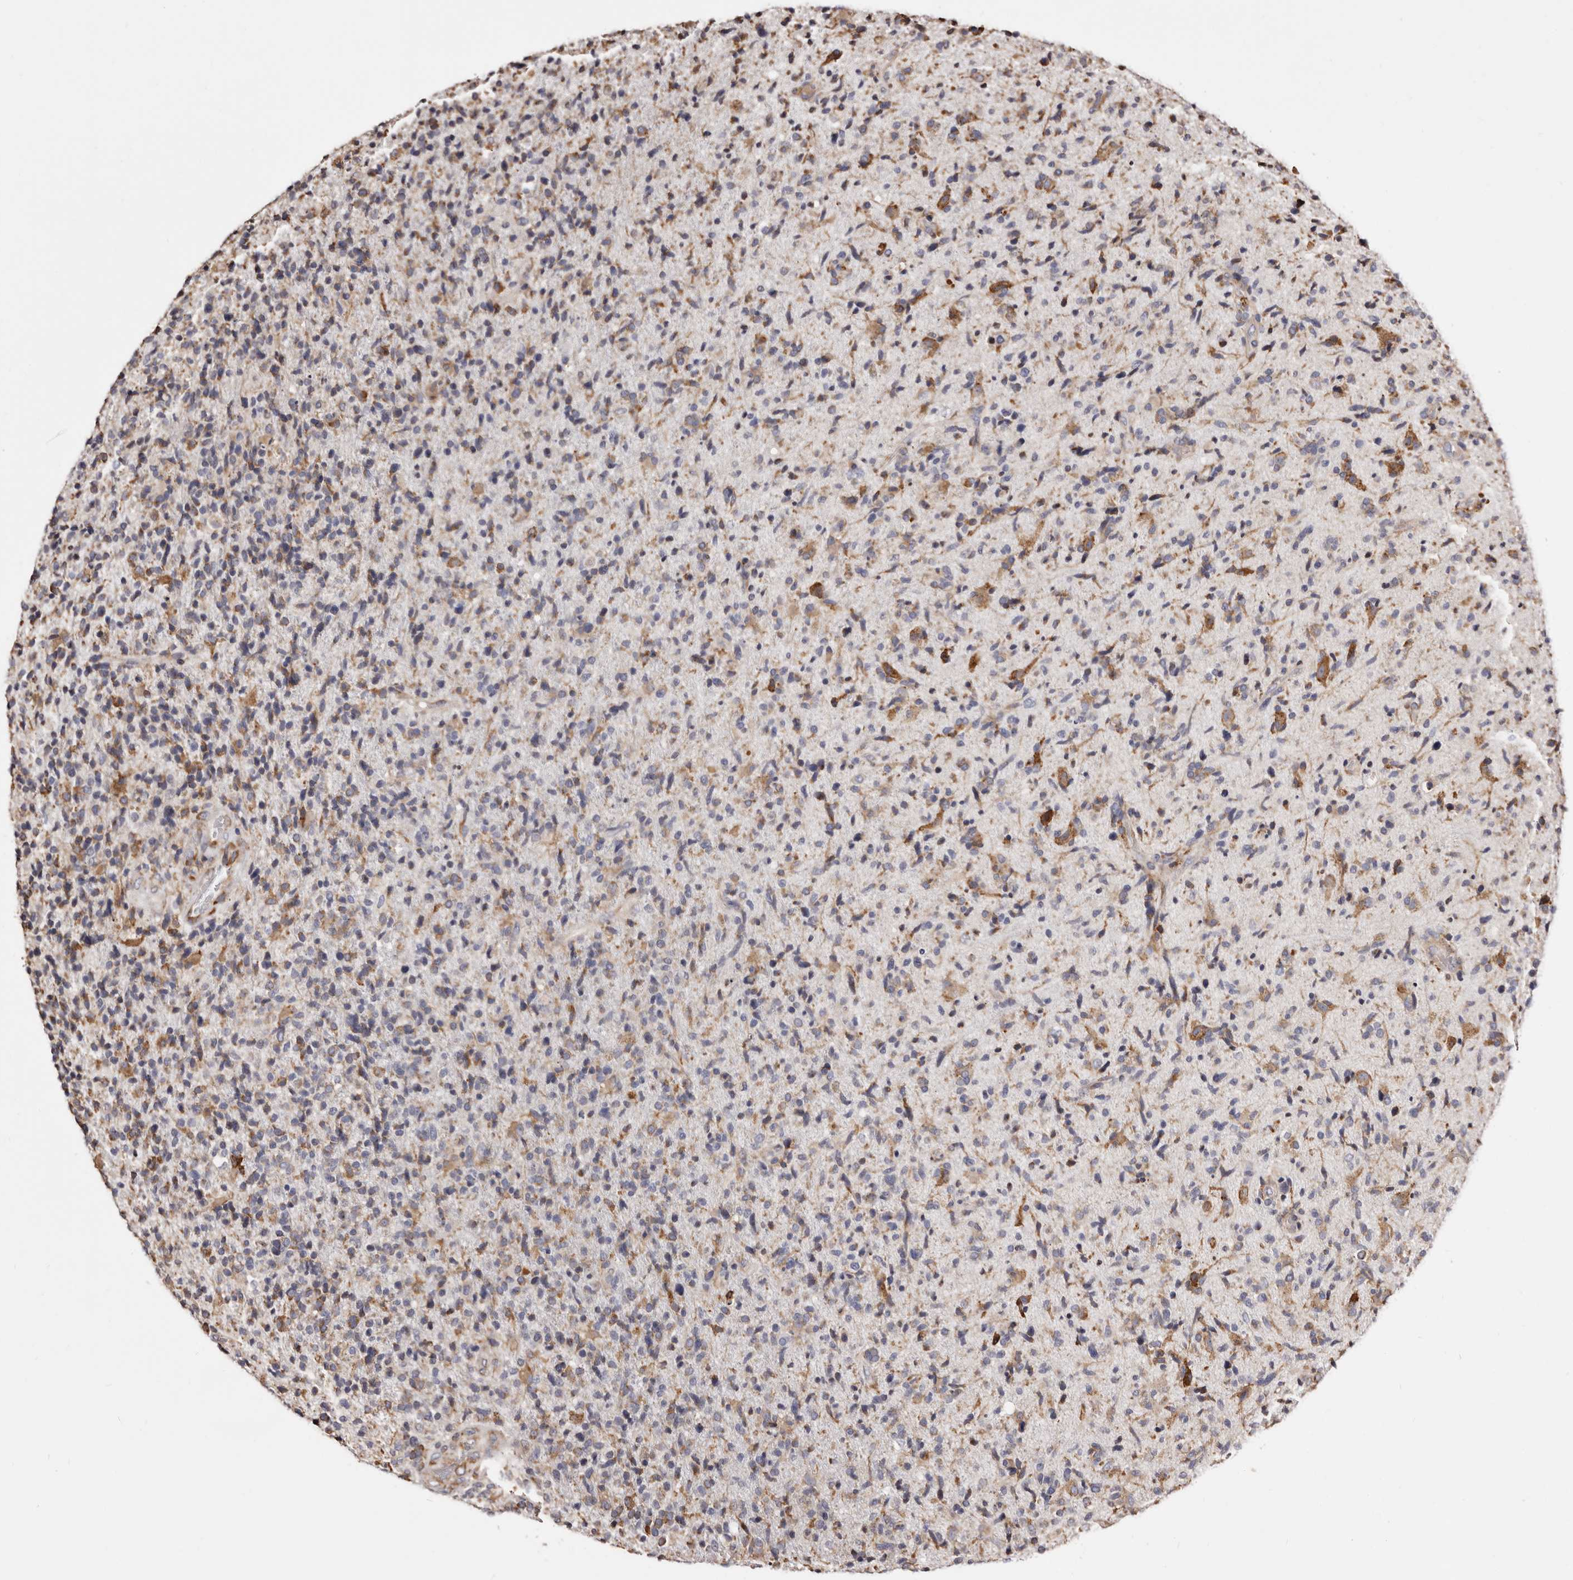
{"staining": {"intensity": "moderate", "quantity": ">75%", "location": "cytoplasmic/membranous"}, "tissue": "glioma", "cell_type": "Tumor cells", "image_type": "cancer", "snomed": [{"axis": "morphology", "description": "Glioma, malignant, High grade"}, {"axis": "topography", "description": "Brain"}], "caption": "Protein expression analysis of human high-grade glioma (malignant) reveals moderate cytoplasmic/membranous positivity in approximately >75% of tumor cells.", "gene": "ACBD6", "patient": {"sex": "male", "age": 72}}